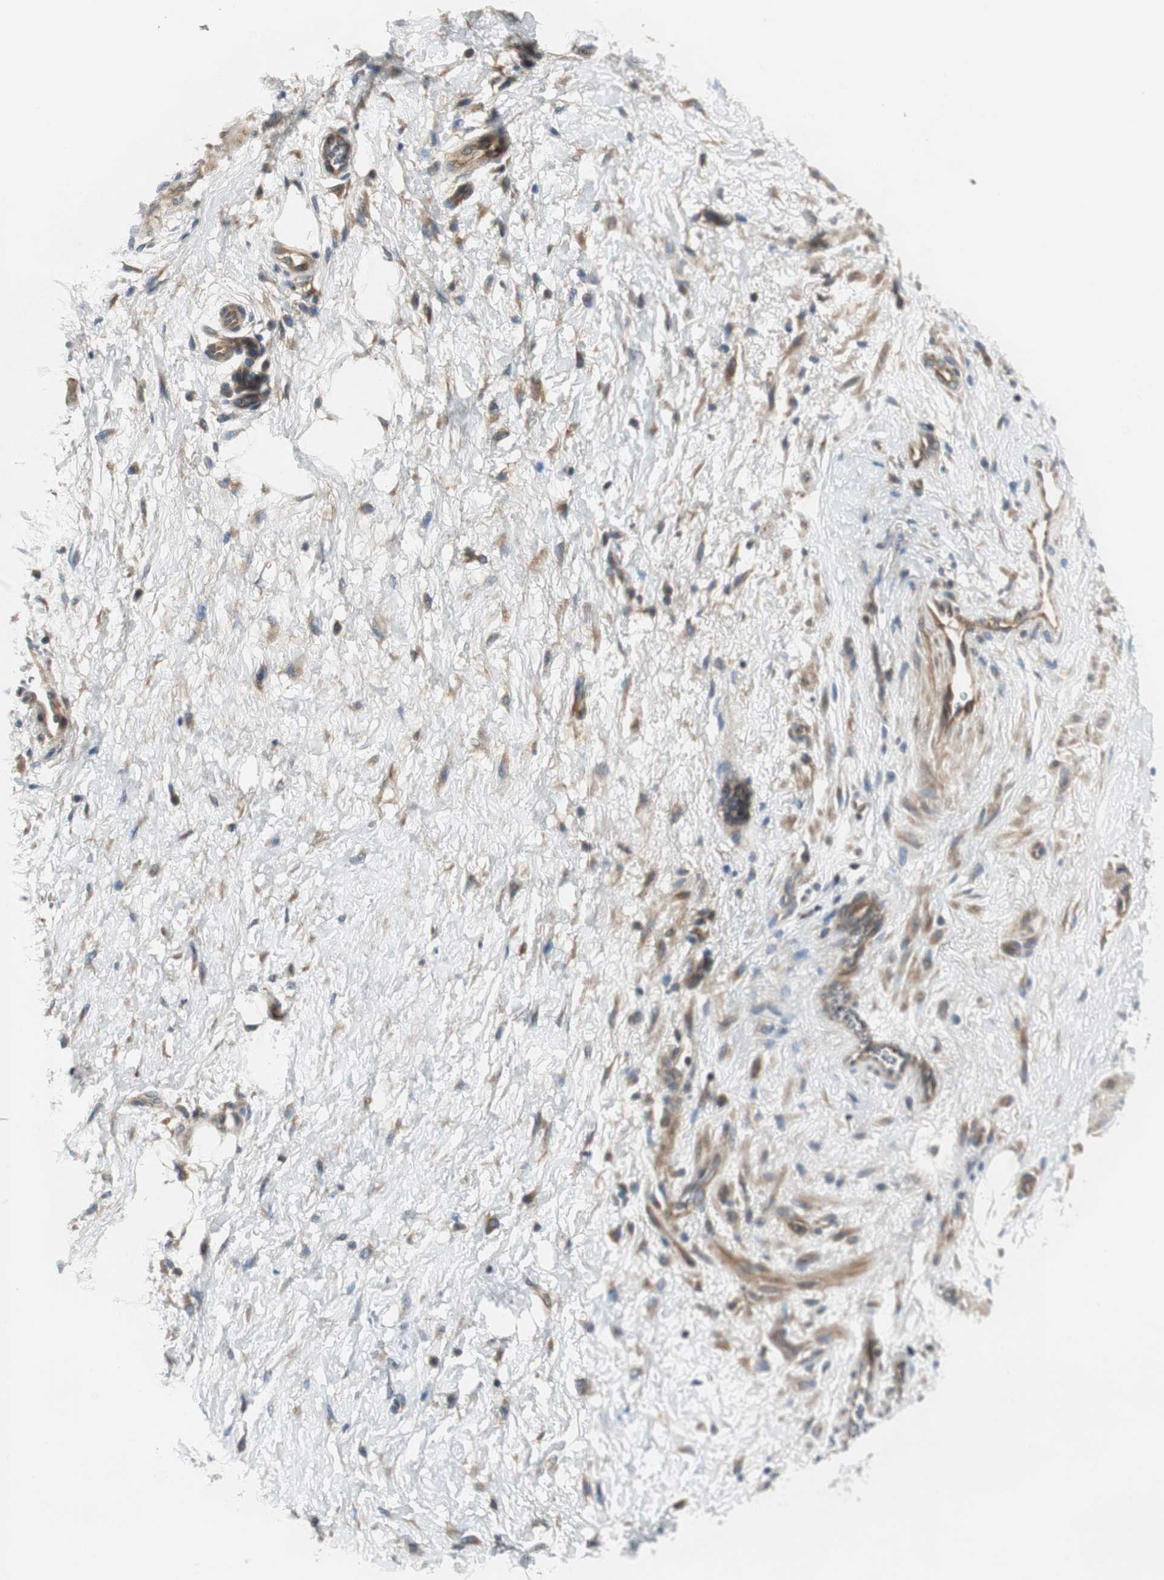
{"staining": {"intensity": "moderate", "quantity": ">75%", "location": "cytoplasmic/membranous"}, "tissue": "lymphoma", "cell_type": "Tumor cells", "image_type": "cancer", "snomed": [{"axis": "morphology", "description": "Malignant lymphoma, non-Hodgkin's type, Low grade"}, {"axis": "topography", "description": "Lymph node"}], "caption": "Low-grade malignant lymphoma, non-Hodgkin's type was stained to show a protein in brown. There is medium levels of moderate cytoplasmic/membranous positivity in about >75% of tumor cells.", "gene": "PRKAA1", "patient": {"sex": "female", "age": 76}}